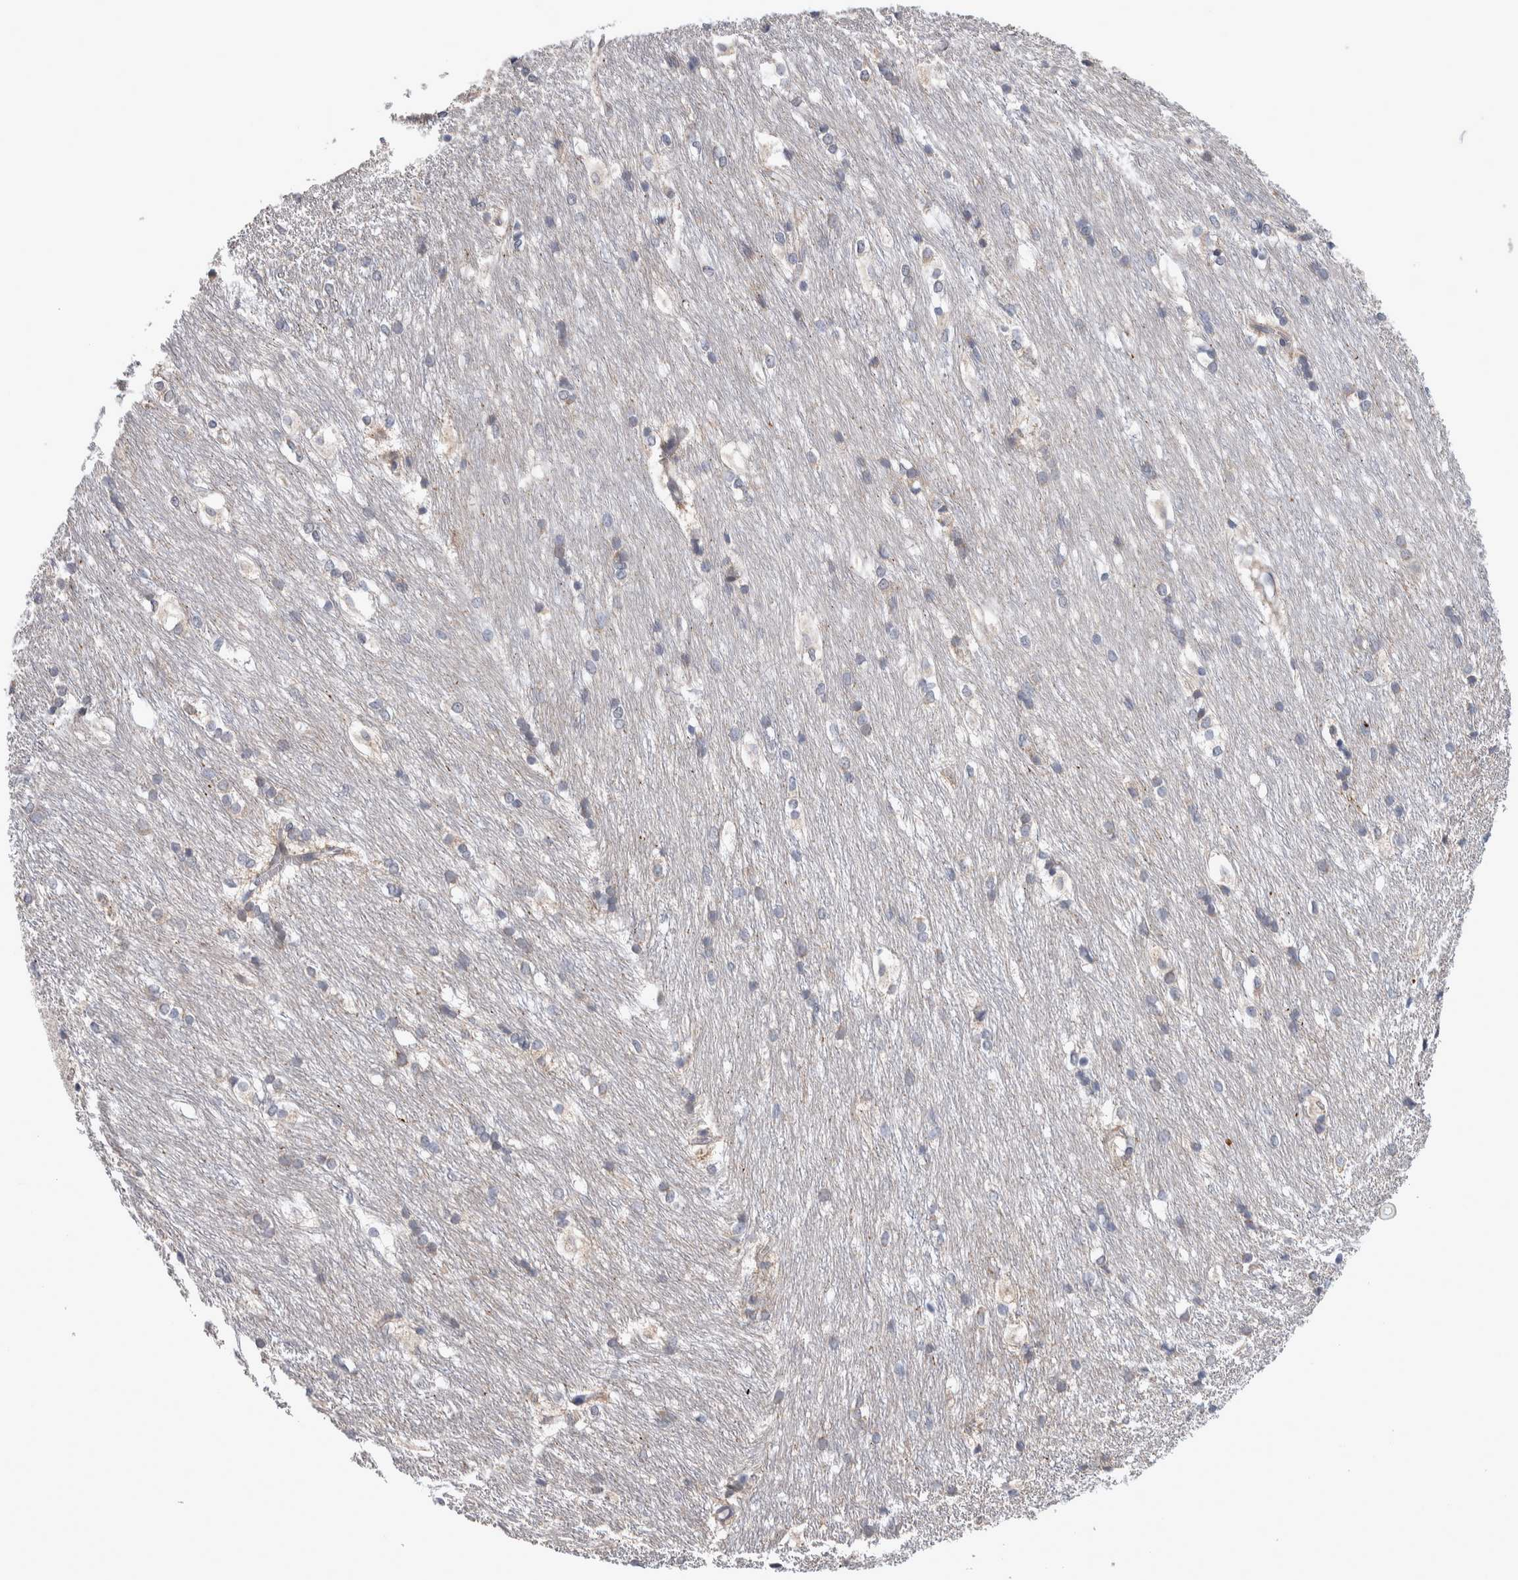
{"staining": {"intensity": "negative", "quantity": "none", "location": "none"}, "tissue": "caudate", "cell_type": "Glial cells", "image_type": "normal", "snomed": [{"axis": "morphology", "description": "Normal tissue, NOS"}, {"axis": "topography", "description": "Lateral ventricle wall"}], "caption": "Photomicrograph shows no protein expression in glial cells of normal caudate. (DAB (3,3'-diaminobenzidine) immunohistochemistry with hematoxylin counter stain).", "gene": "IBTK", "patient": {"sex": "female", "age": 19}}